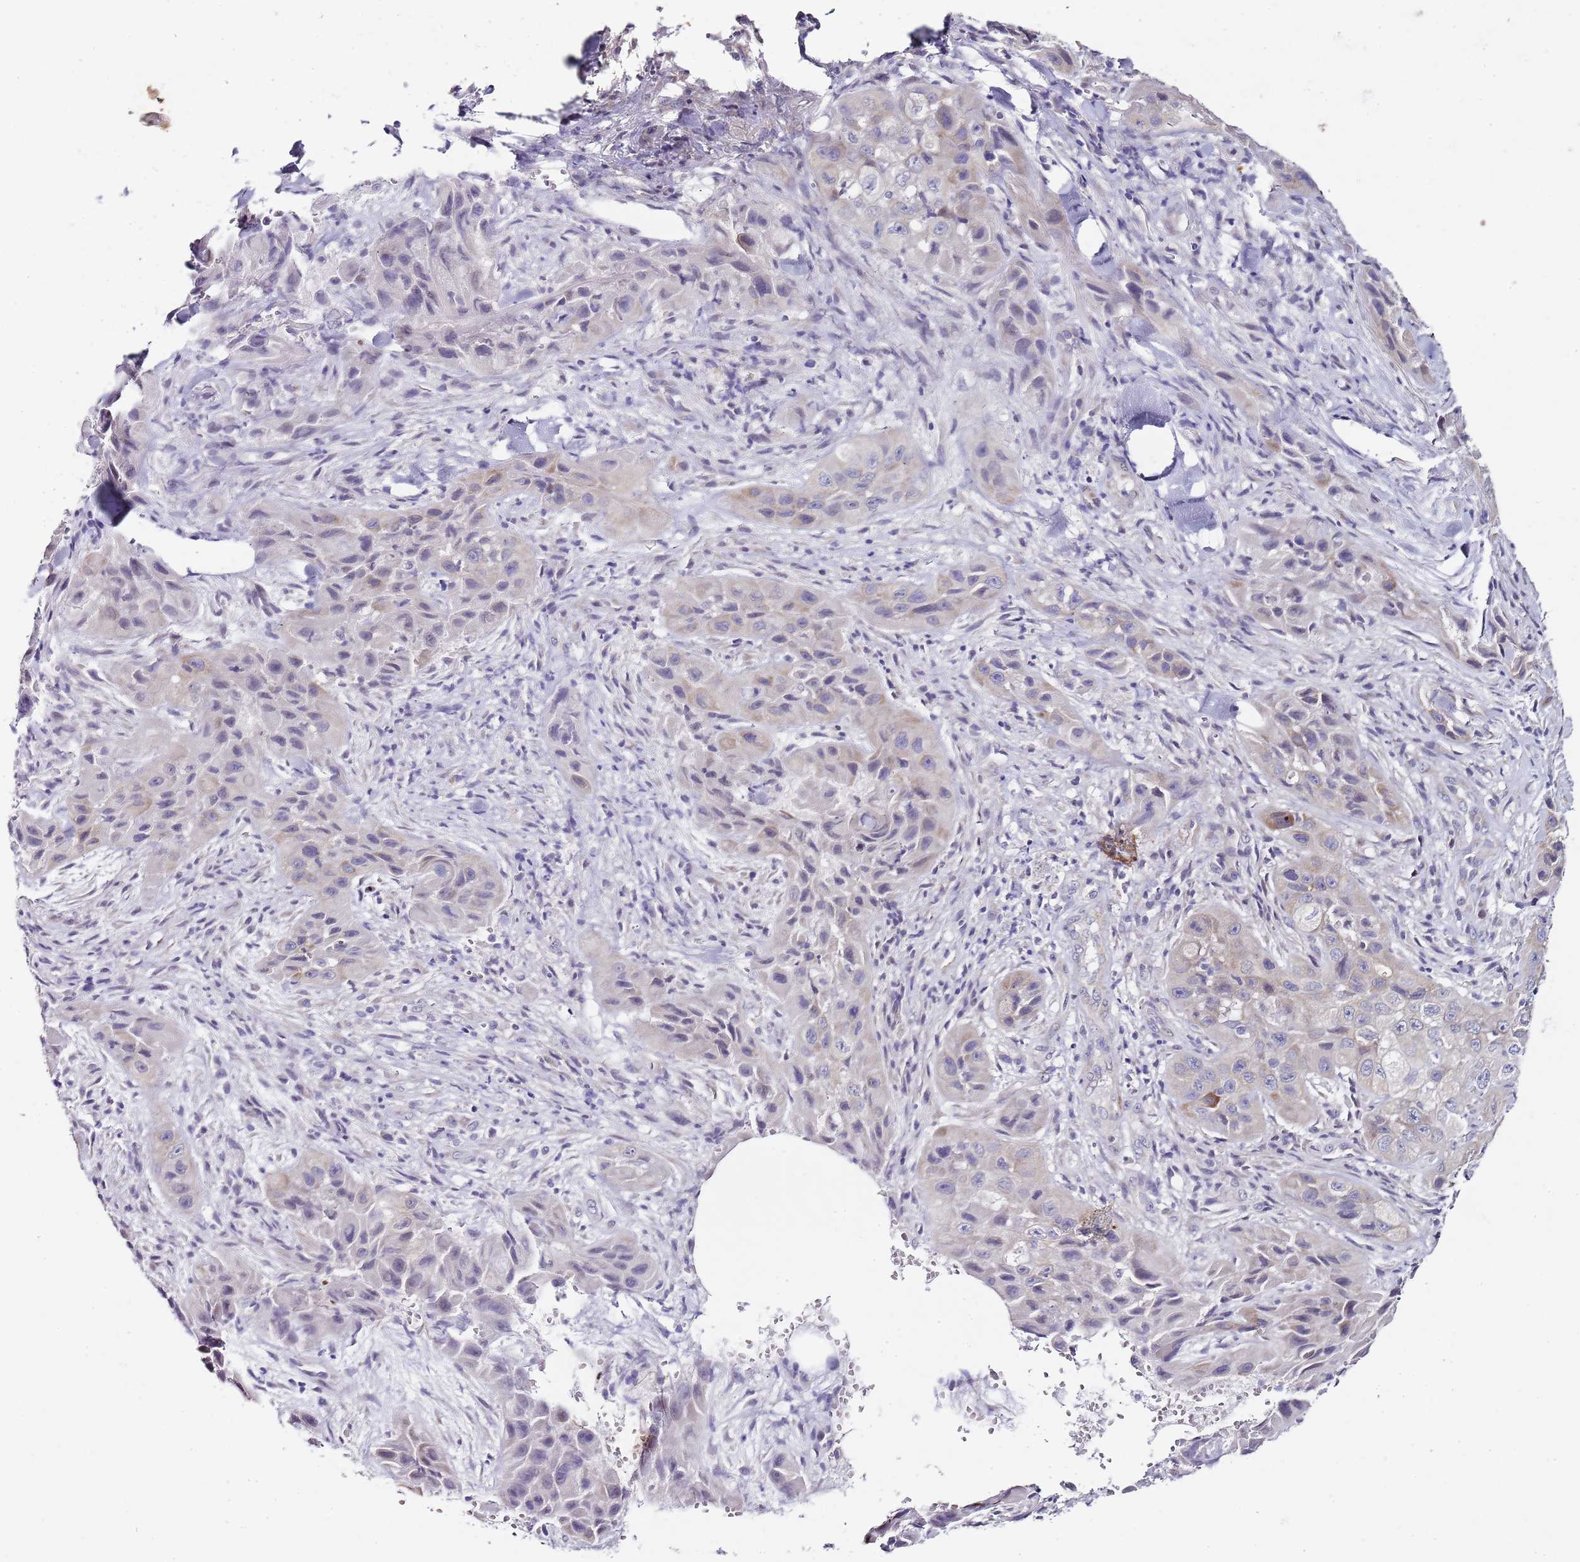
{"staining": {"intensity": "weak", "quantity": "<25%", "location": "cytoplasmic/membranous"}, "tissue": "skin cancer", "cell_type": "Tumor cells", "image_type": "cancer", "snomed": [{"axis": "morphology", "description": "Squamous cell carcinoma, NOS"}, {"axis": "topography", "description": "Skin"}, {"axis": "topography", "description": "Subcutis"}], "caption": "Tumor cells show no significant positivity in skin cancer. (Stains: DAB immunohistochemistry with hematoxylin counter stain, Microscopy: brightfield microscopy at high magnification).", "gene": "TBC1D9", "patient": {"sex": "male", "age": 73}}